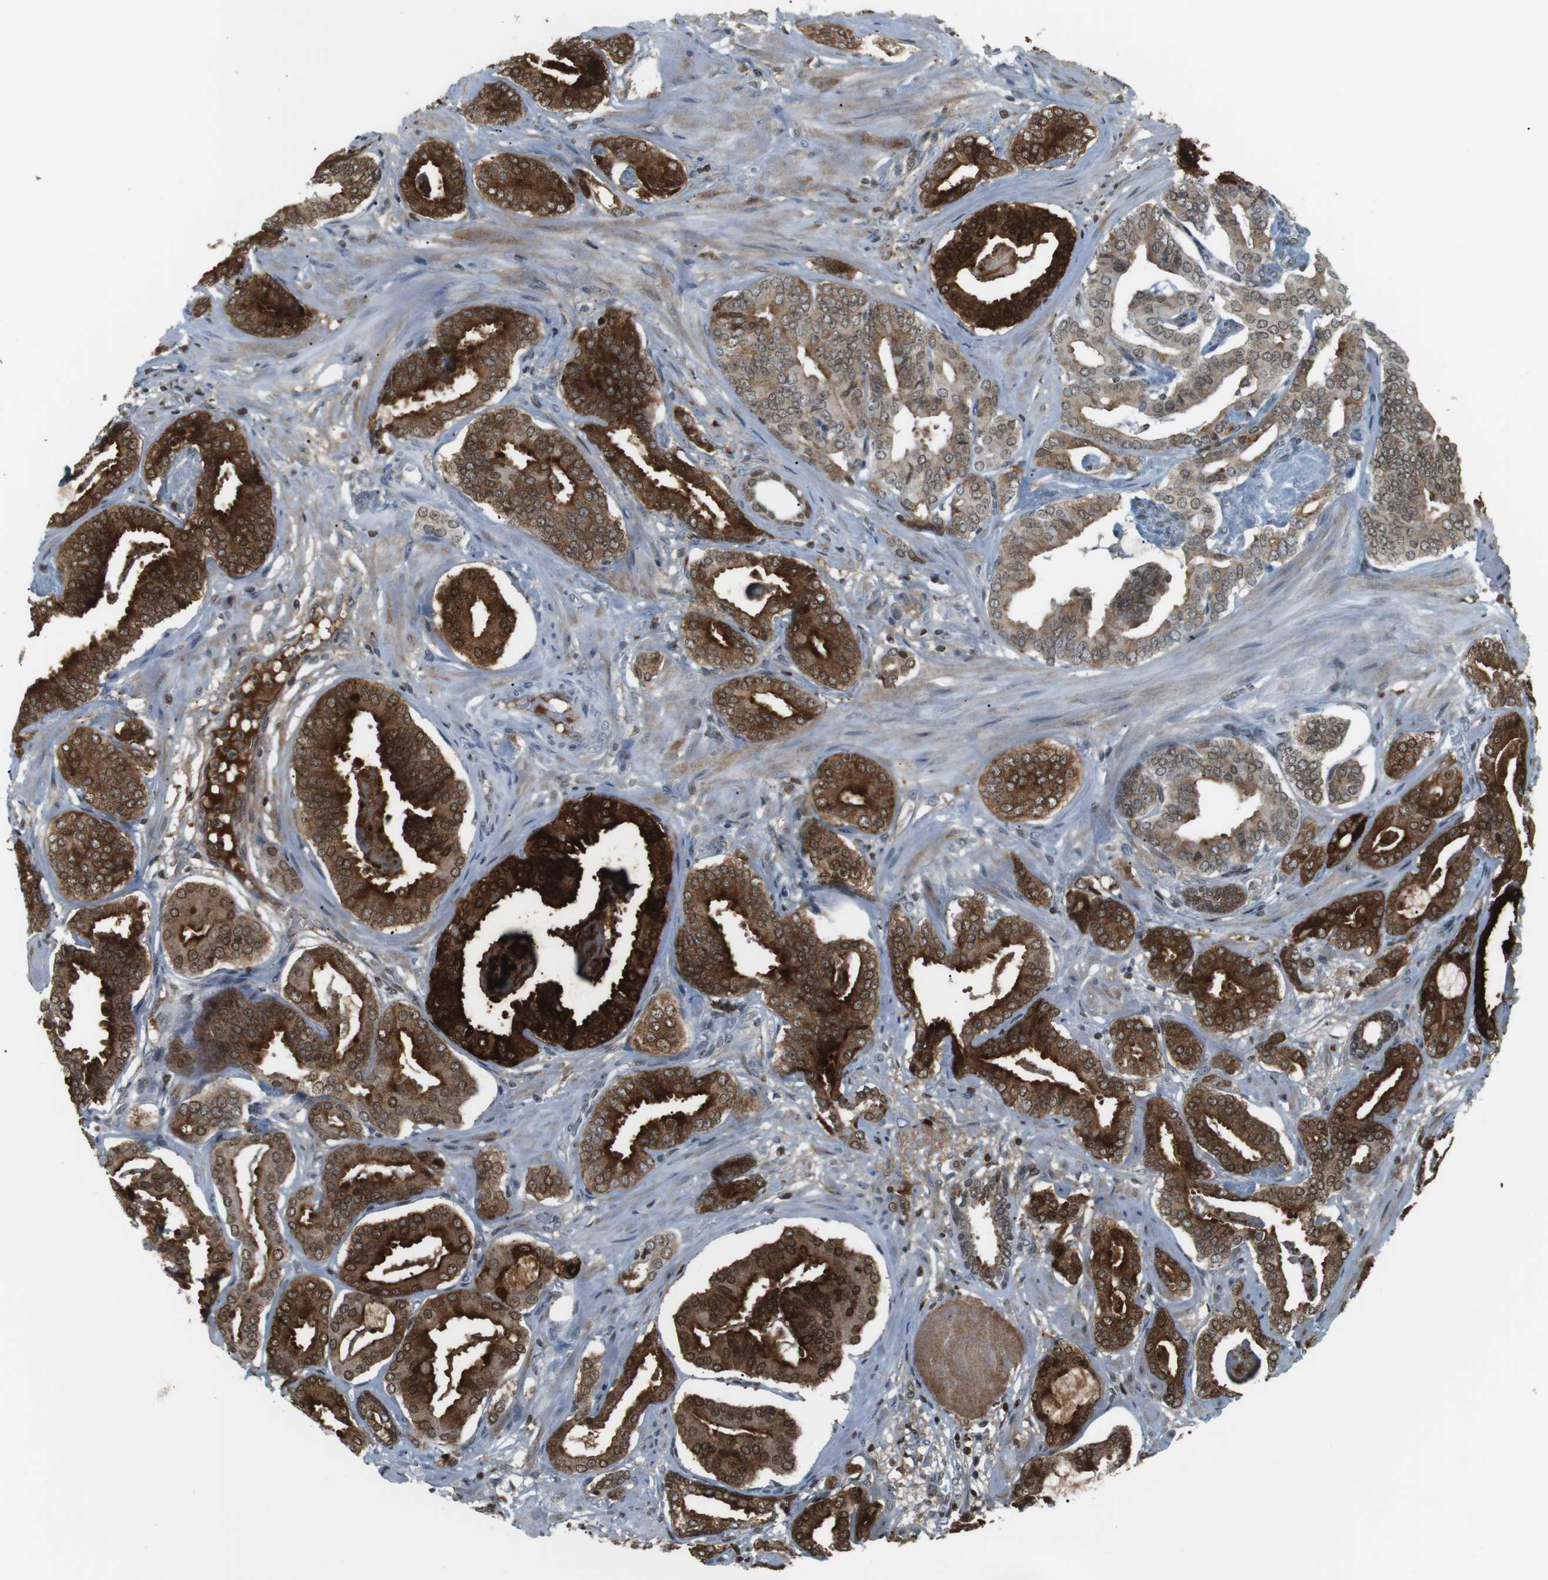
{"staining": {"intensity": "strong", "quantity": ">75%", "location": "cytoplasmic/membranous,nuclear"}, "tissue": "prostate cancer", "cell_type": "Tumor cells", "image_type": "cancer", "snomed": [{"axis": "morphology", "description": "Adenocarcinoma, Low grade"}, {"axis": "topography", "description": "Prostate"}], "caption": "A high amount of strong cytoplasmic/membranous and nuclear positivity is seen in approximately >75% of tumor cells in low-grade adenocarcinoma (prostate) tissue. The staining was performed using DAB, with brown indicating positive protein expression. Nuclei are stained blue with hematoxylin.", "gene": "AZGP1", "patient": {"sex": "male", "age": 53}}